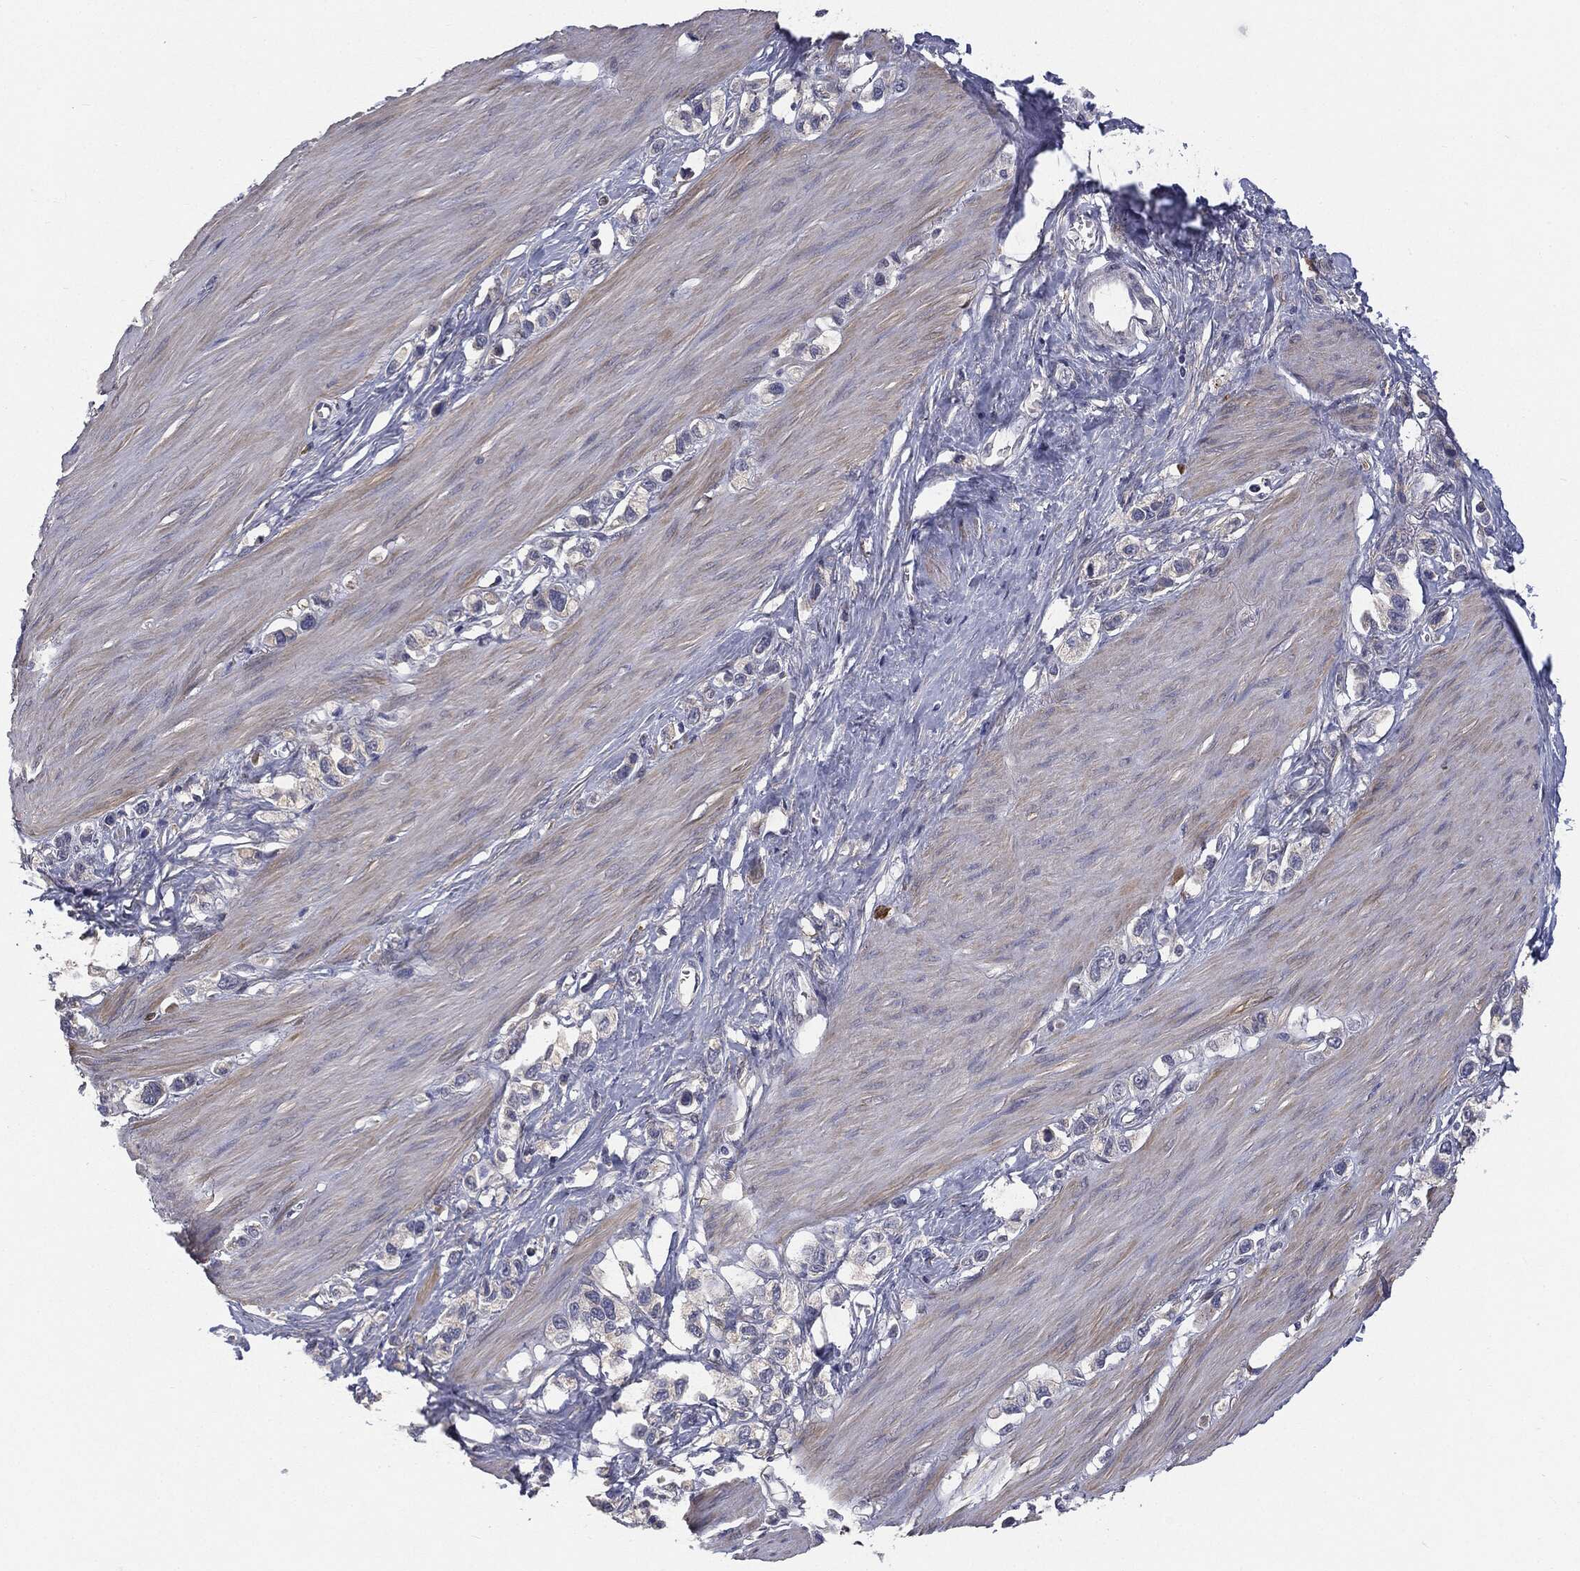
{"staining": {"intensity": "negative", "quantity": "none", "location": "none"}, "tissue": "stomach cancer", "cell_type": "Tumor cells", "image_type": "cancer", "snomed": [{"axis": "morphology", "description": "Normal tissue, NOS"}, {"axis": "morphology", "description": "Adenocarcinoma, NOS"}, {"axis": "morphology", "description": "Adenocarcinoma, High grade"}, {"axis": "topography", "description": "Stomach, upper"}, {"axis": "topography", "description": "Stomach"}], "caption": "An IHC micrograph of stomach adenocarcinoma is shown. There is no staining in tumor cells of stomach adenocarcinoma. (Stains: DAB immunohistochemistry (IHC) with hematoxylin counter stain, Microscopy: brightfield microscopy at high magnification).", "gene": "KRT5", "patient": {"sex": "female", "age": 65}}